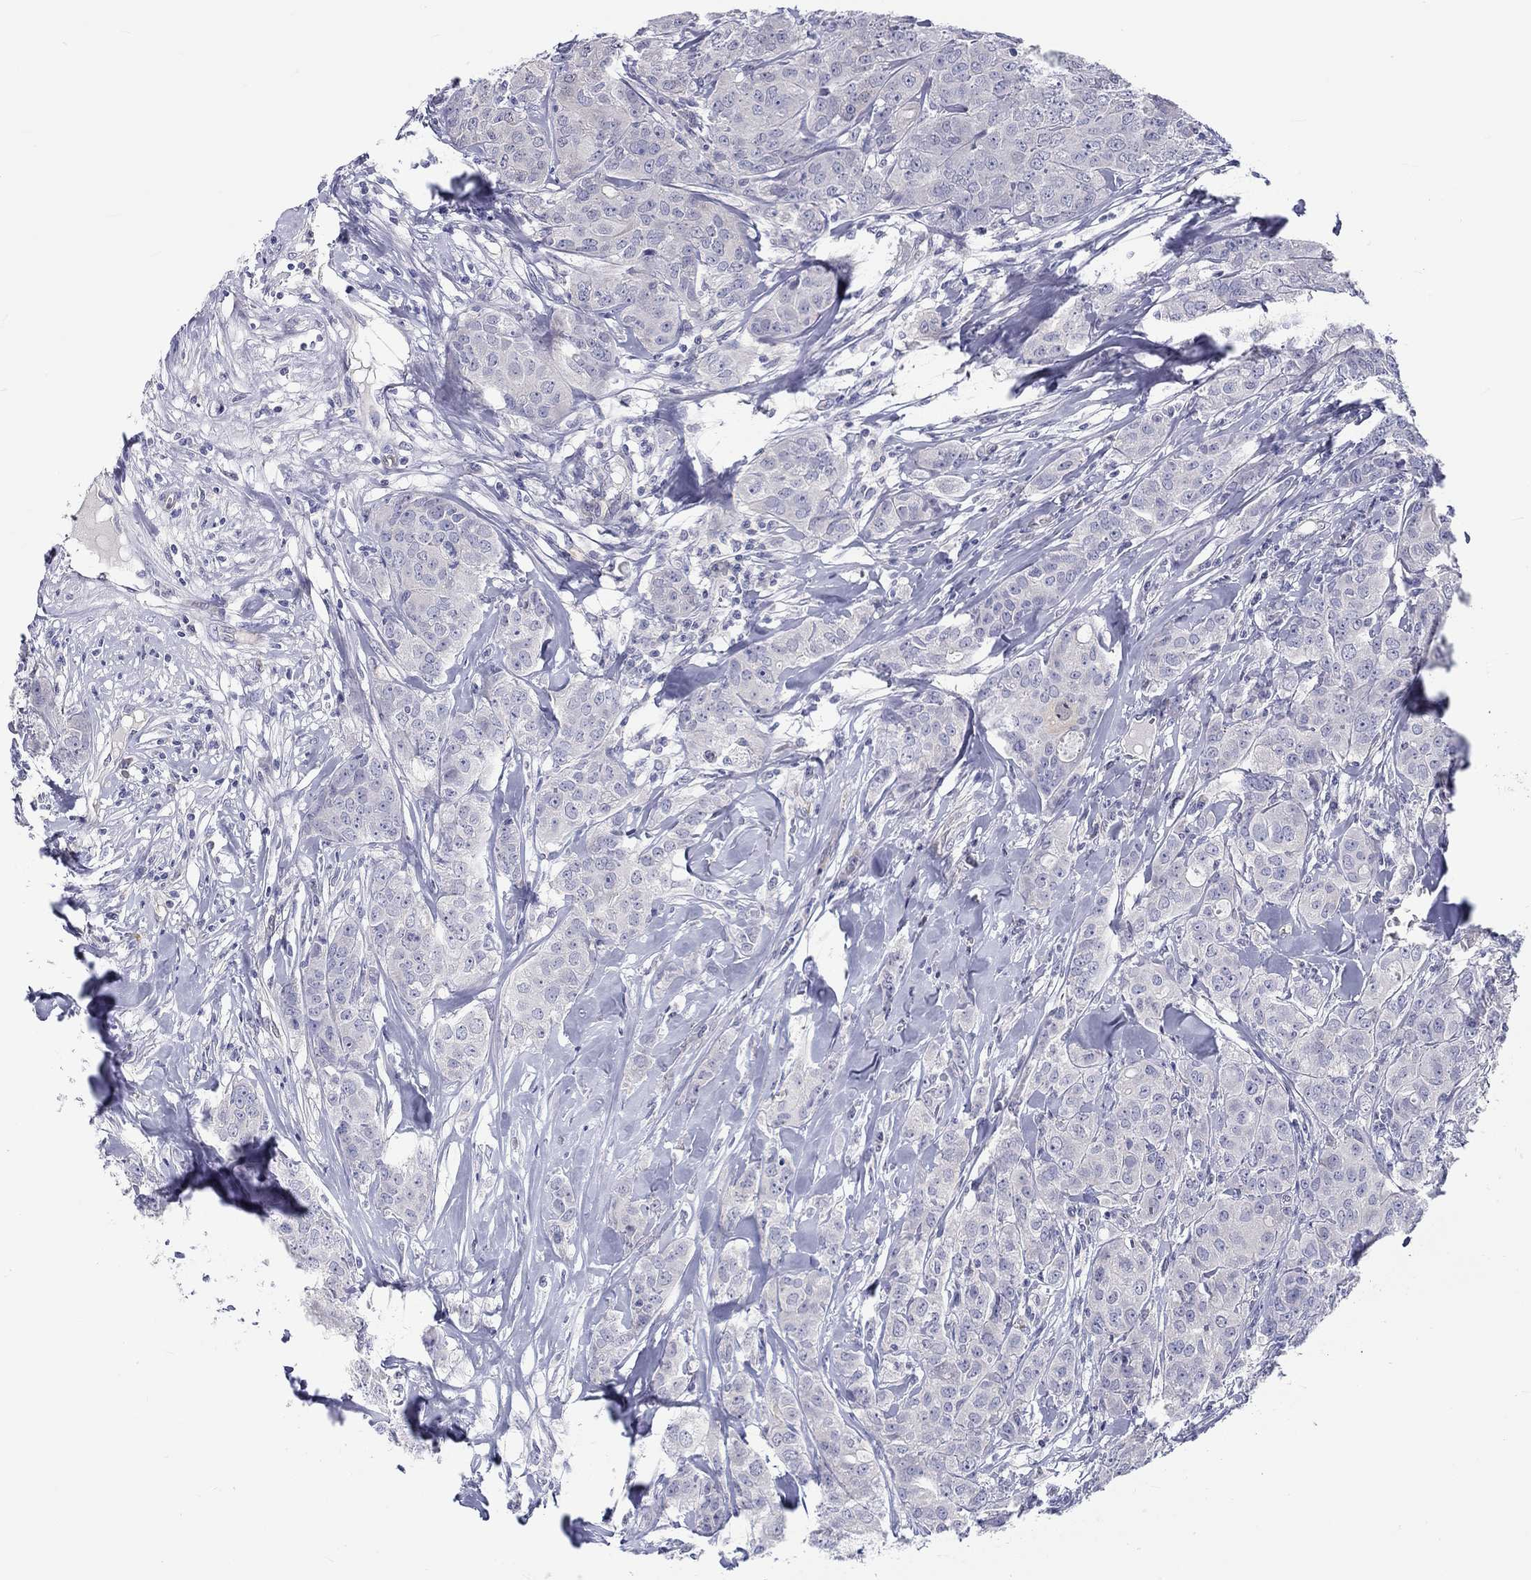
{"staining": {"intensity": "negative", "quantity": "none", "location": "none"}, "tissue": "breast cancer", "cell_type": "Tumor cells", "image_type": "cancer", "snomed": [{"axis": "morphology", "description": "Duct carcinoma"}, {"axis": "topography", "description": "Breast"}], "caption": "Tumor cells show no significant protein expression in intraductal carcinoma (breast). The staining is performed using DAB (3,3'-diaminobenzidine) brown chromogen with nuclei counter-stained in using hematoxylin.", "gene": "ABCG4", "patient": {"sex": "female", "age": 43}}